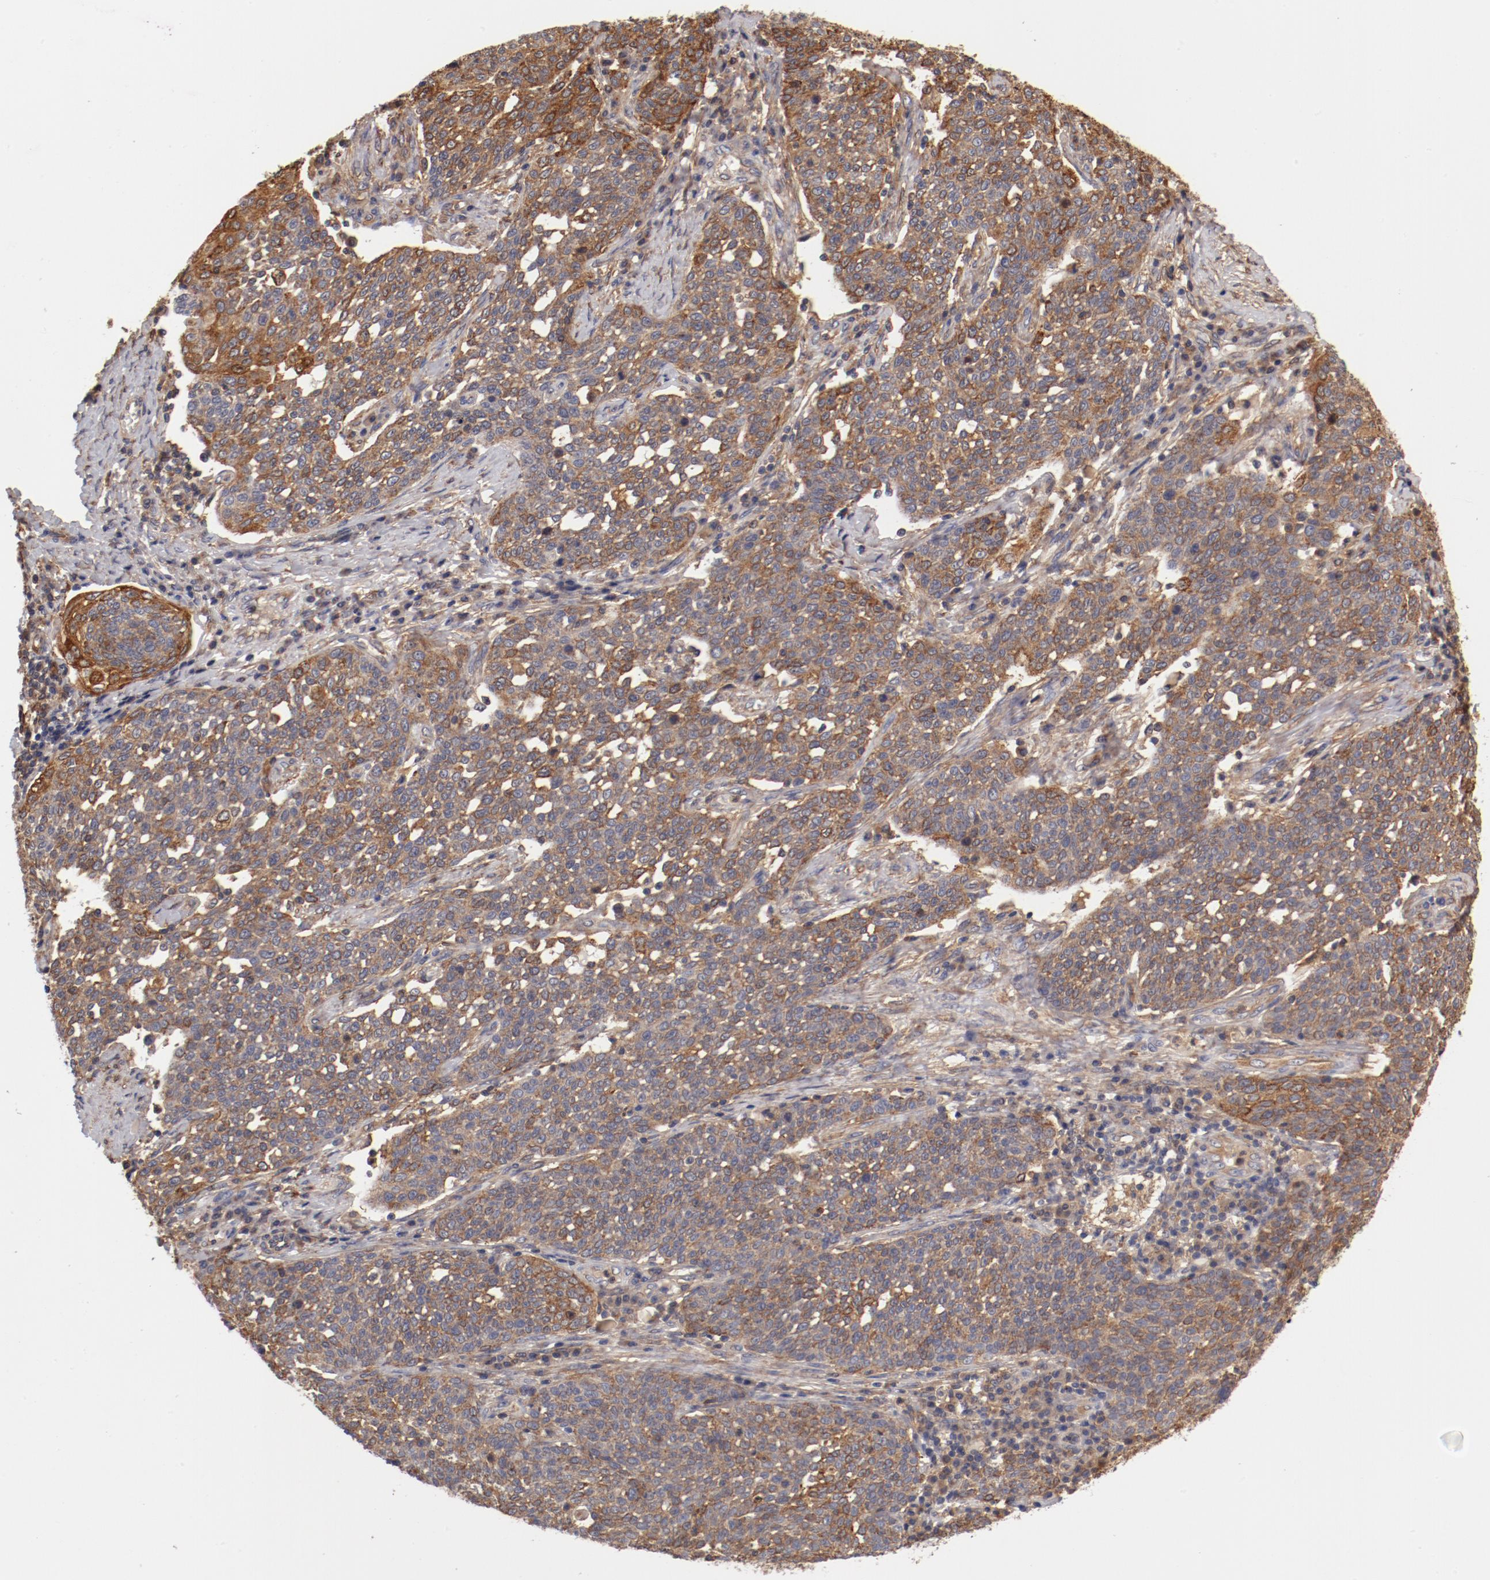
{"staining": {"intensity": "strong", "quantity": "25%-75%", "location": "cytoplasmic/membranous"}, "tissue": "cervical cancer", "cell_type": "Tumor cells", "image_type": "cancer", "snomed": [{"axis": "morphology", "description": "Squamous cell carcinoma, NOS"}, {"axis": "topography", "description": "Cervix"}], "caption": "Immunohistochemical staining of human cervical squamous cell carcinoma exhibits strong cytoplasmic/membranous protein positivity in about 25%-75% of tumor cells. (IHC, brightfield microscopy, high magnification).", "gene": "FCMR", "patient": {"sex": "female", "age": 34}}